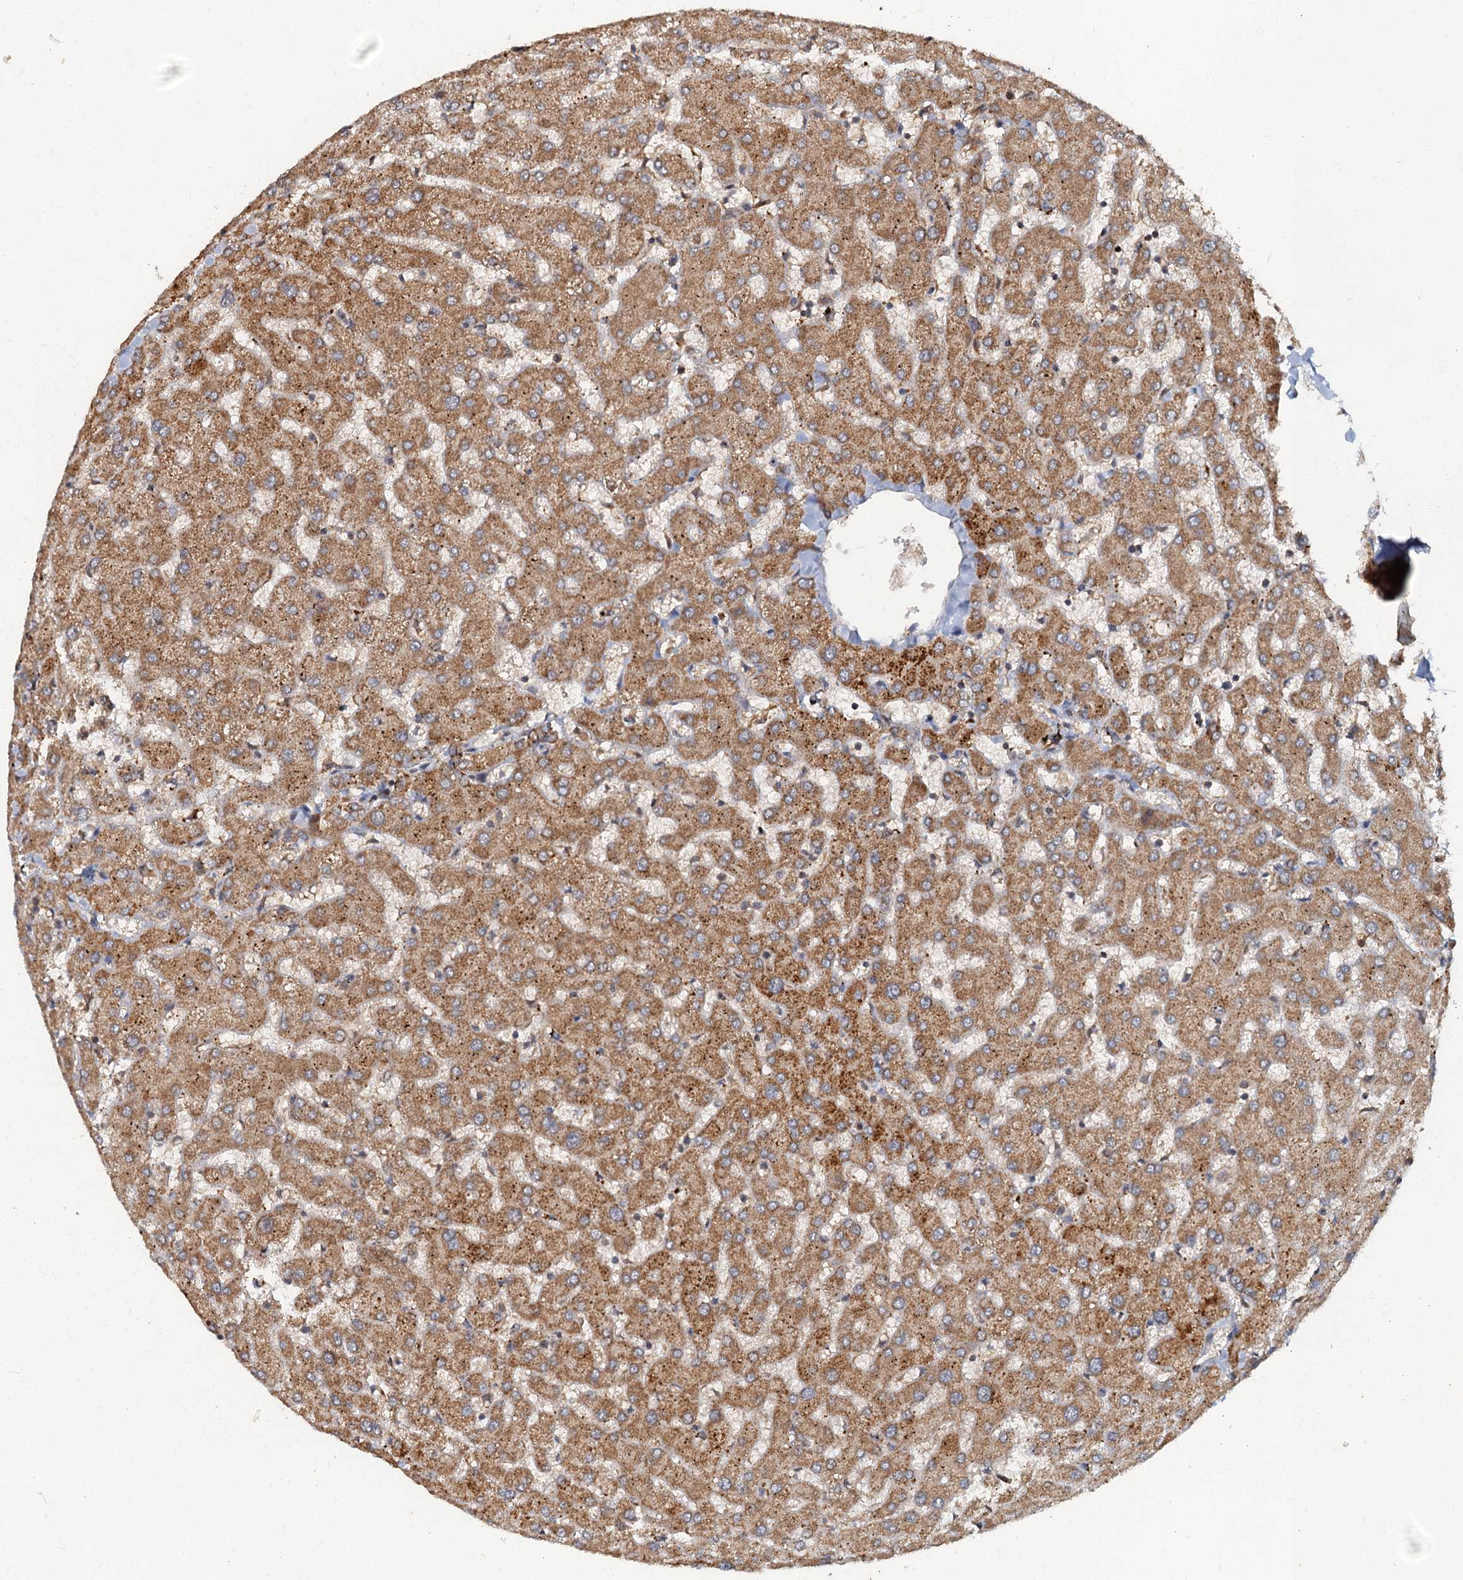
{"staining": {"intensity": "moderate", "quantity": ">75%", "location": "cytoplasmic/membranous"}, "tissue": "liver", "cell_type": "Cholangiocytes", "image_type": "normal", "snomed": [{"axis": "morphology", "description": "Normal tissue, NOS"}, {"axis": "topography", "description": "Liver"}], "caption": "Cholangiocytes display medium levels of moderate cytoplasmic/membranous expression in about >75% of cells in benign liver.", "gene": "WDCP", "patient": {"sex": "female", "age": 63}}